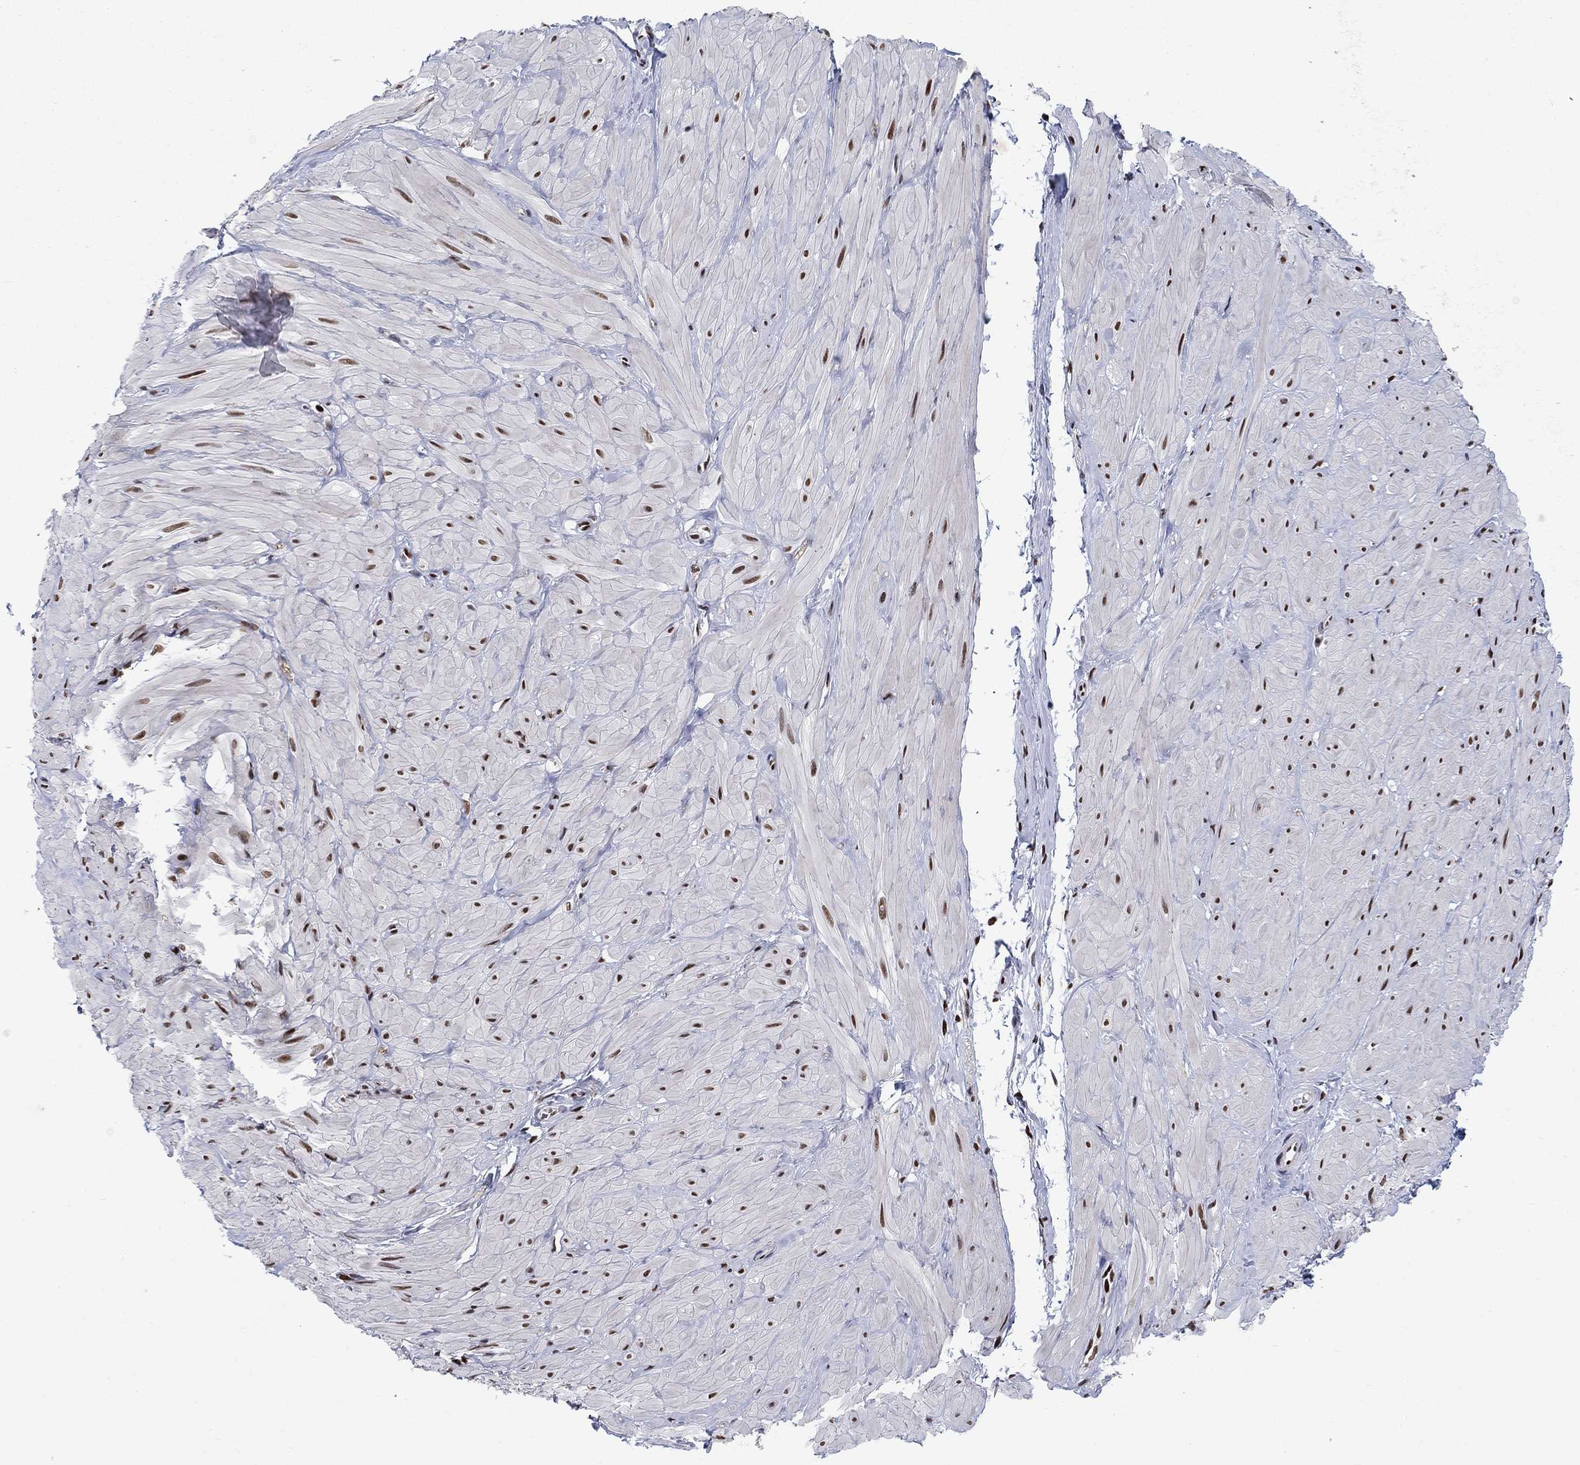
{"staining": {"intensity": "strong", "quantity": "25%-75%", "location": "nuclear"}, "tissue": "soft tissue", "cell_type": "Fibroblasts", "image_type": "normal", "snomed": [{"axis": "morphology", "description": "Normal tissue, NOS"}, {"axis": "topography", "description": "Smooth muscle"}, {"axis": "topography", "description": "Peripheral nerve tissue"}], "caption": "A high amount of strong nuclear expression is identified in about 25%-75% of fibroblasts in normal soft tissue.", "gene": "RPRD1B", "patient": {"sex": "male", "age": 22}}